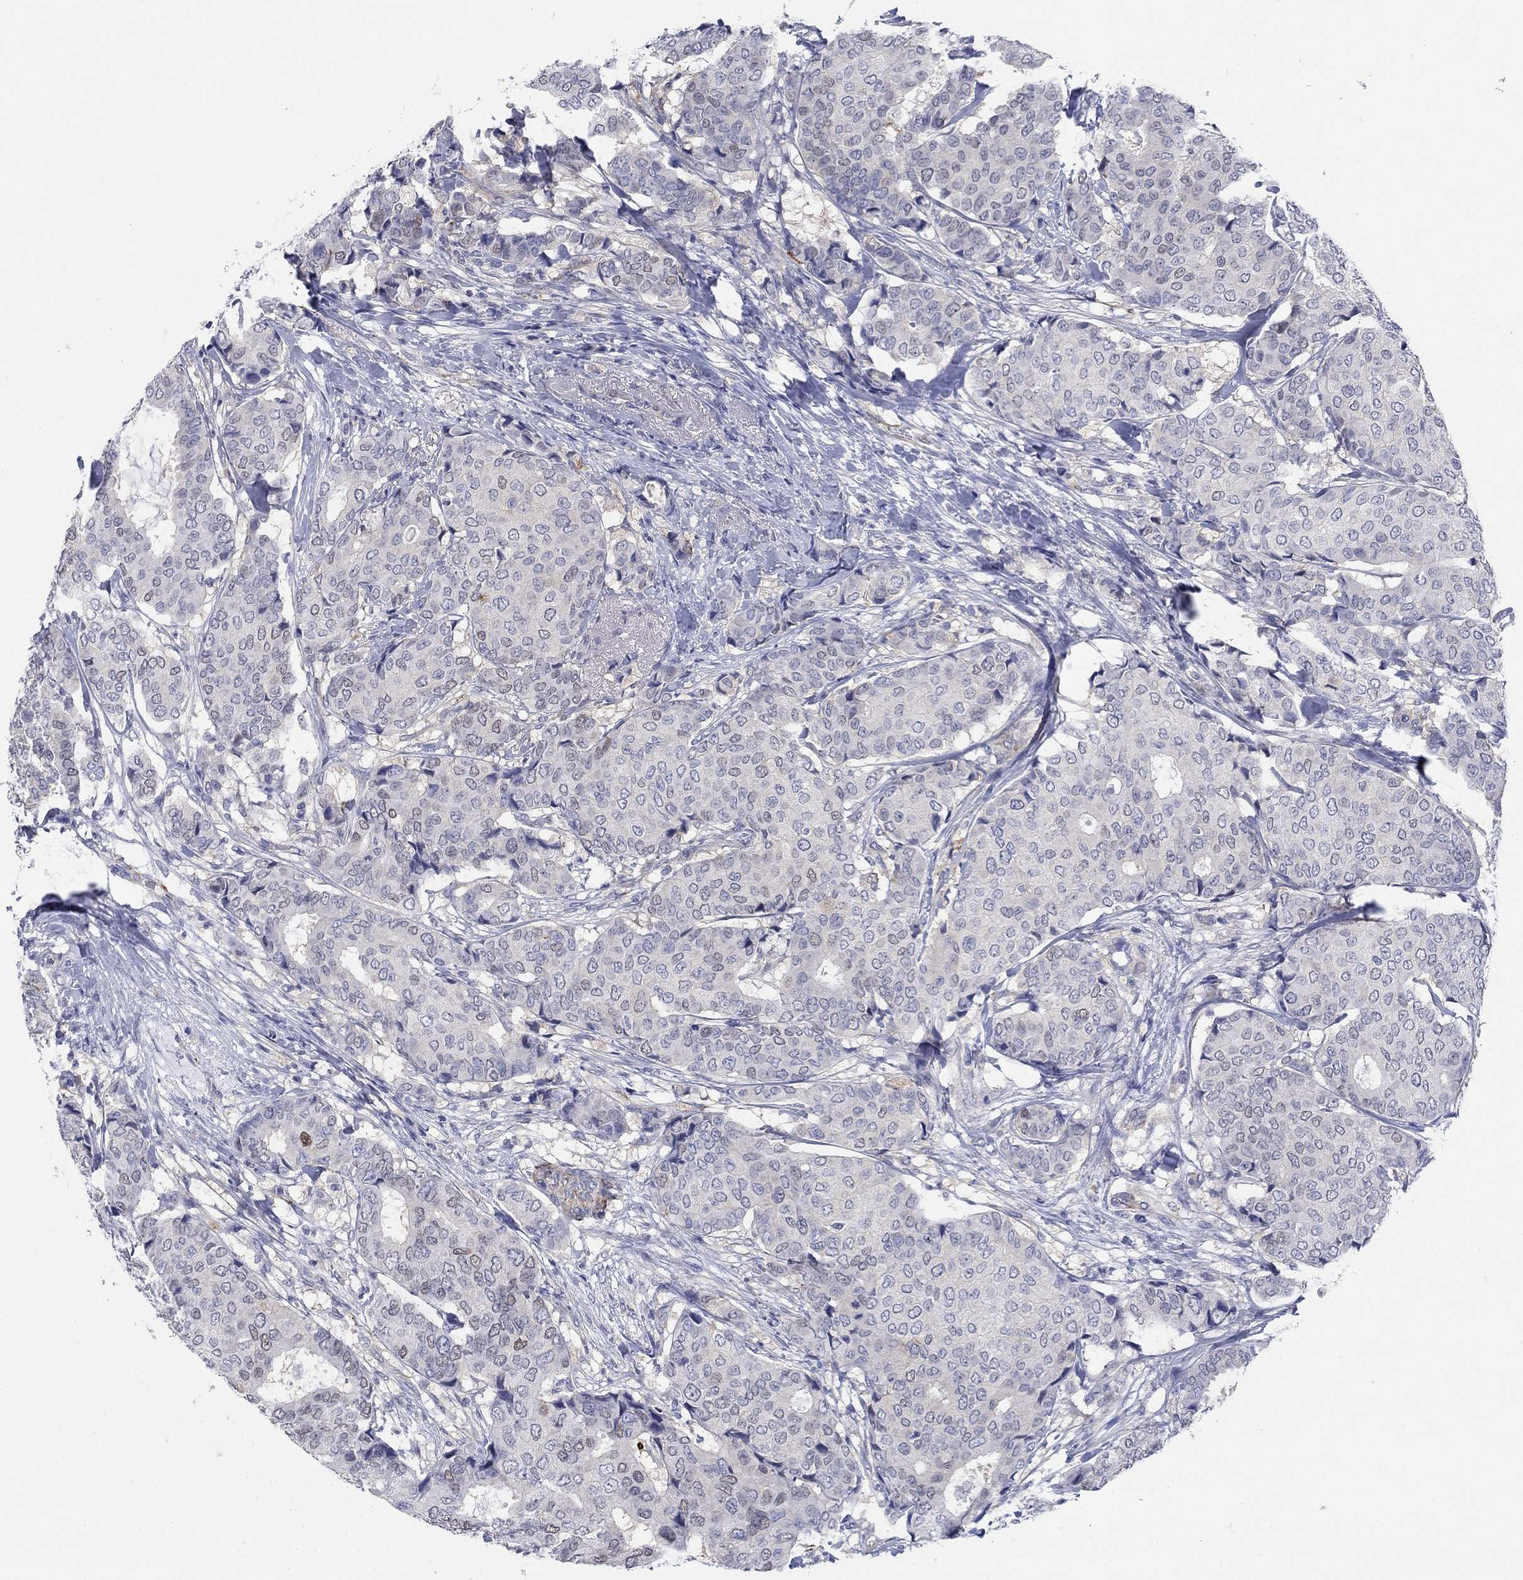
{"staining": {"intensity": "negative", "quantity": "none", "location": "none"}, "tissue": "breast cancer", "cell_type": "Tumor cells", "image_type": "cancer", "snomed": [{"axis": "morphology", "description": "Duct carcinoma"}, {"axis": "topography", "description": "Breast"}], "caption": "Immunohistochemistry of human breast infiltrating ductal carcinoma displays no staining in tumor cells. (Stains: DAB (3,3'-diaminobenzidine) IHC with hematoxylin counter stain, Microscopy: brightfield microscopy at high magnification).", "gene": "PTPRZ1", "patient": {"sex": "female", "age": 75}}